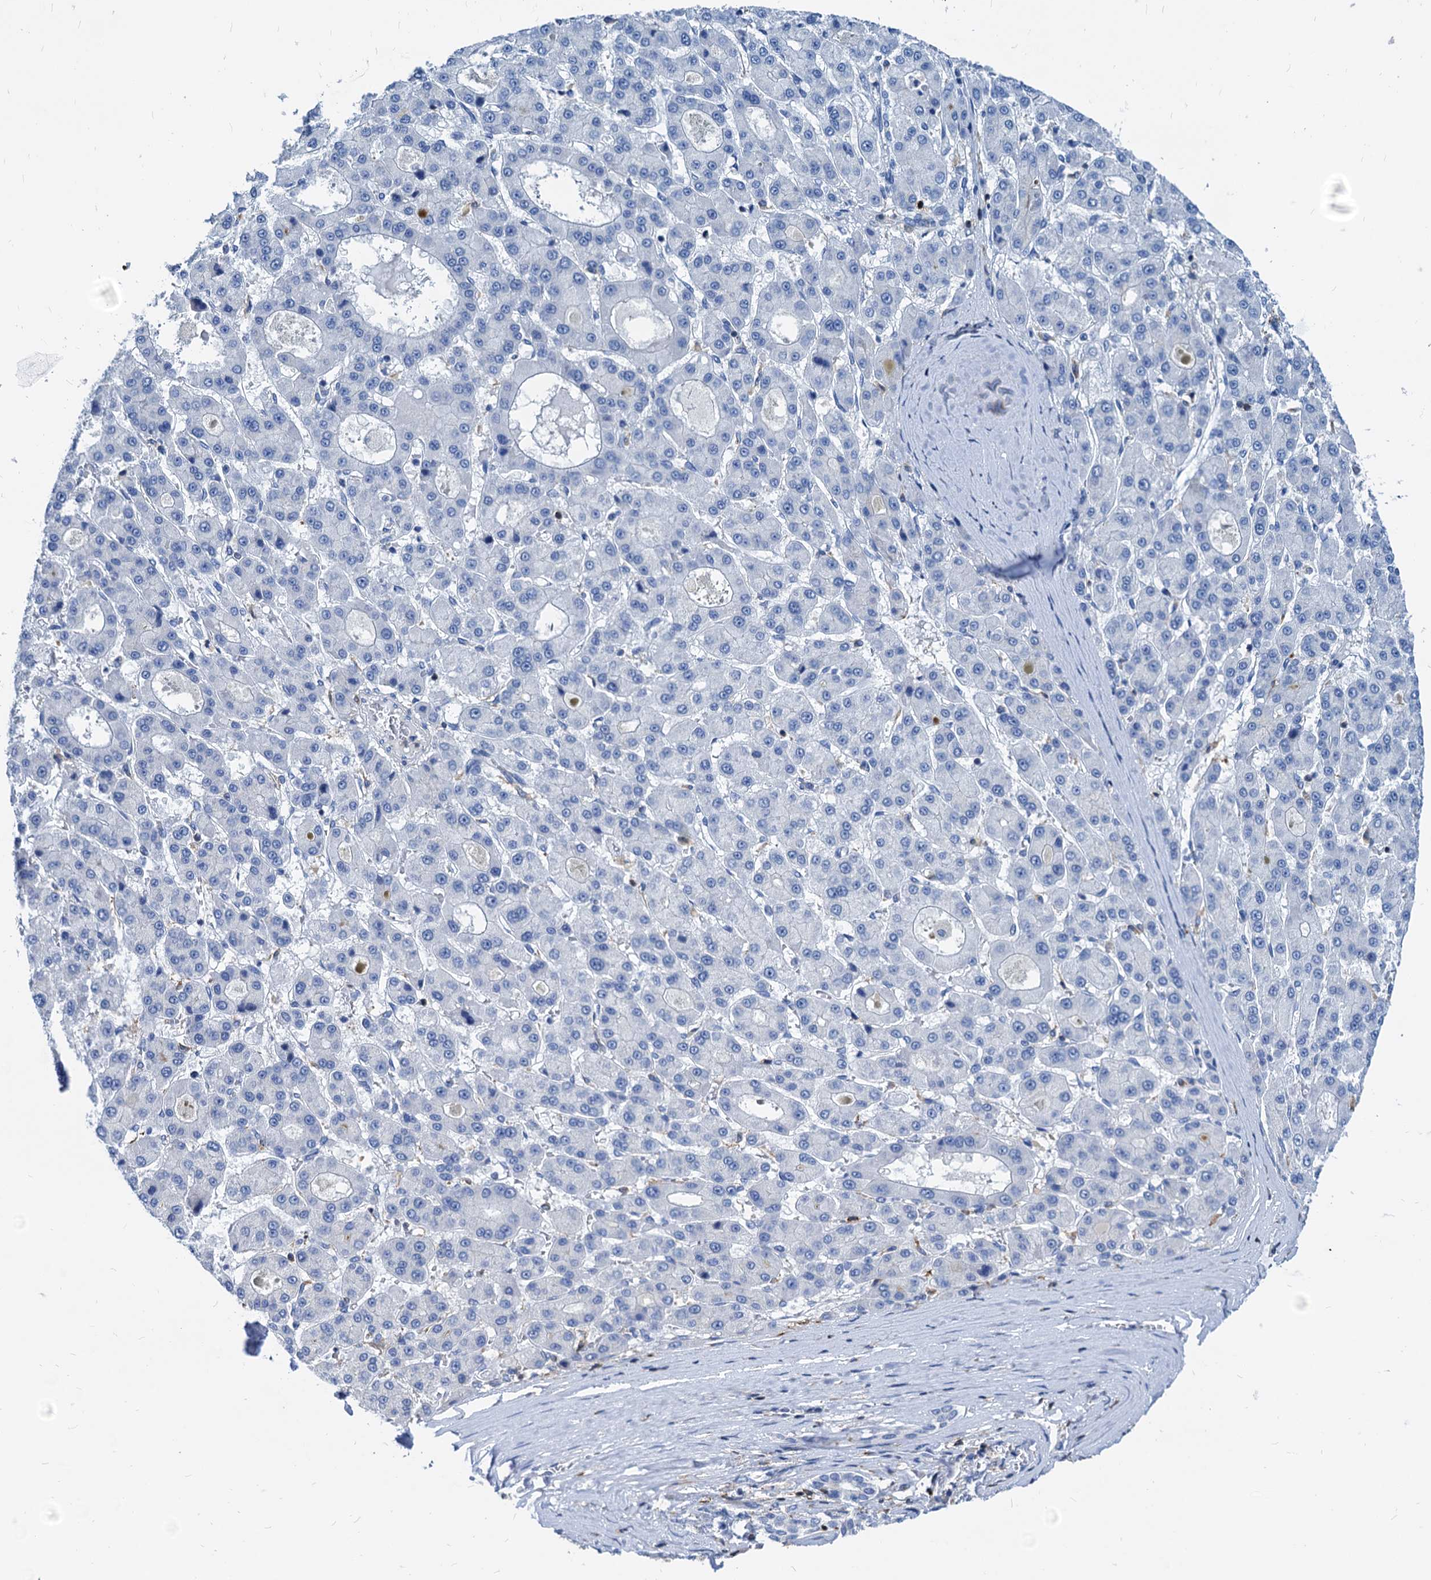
{"staining": {"intensity": "negative", "quantity": "none", "location": "none"}, "tissue": "liver cancer", "cell_type": "Tumor cells", "image_type": "cancer", "snomed": [{"axis": "morphology", "description": "Carcinoma, Hepatocellular, NOS"}, {"axis": "topography", "description": "Liver"}], "caption": "DAB immunohistochemical staining of human hepatocellular carcinoma (liver) reveals no significant staining in tumor cells.", "gene": "LCP2", "patient": {"sex": "male", "age": 70}}